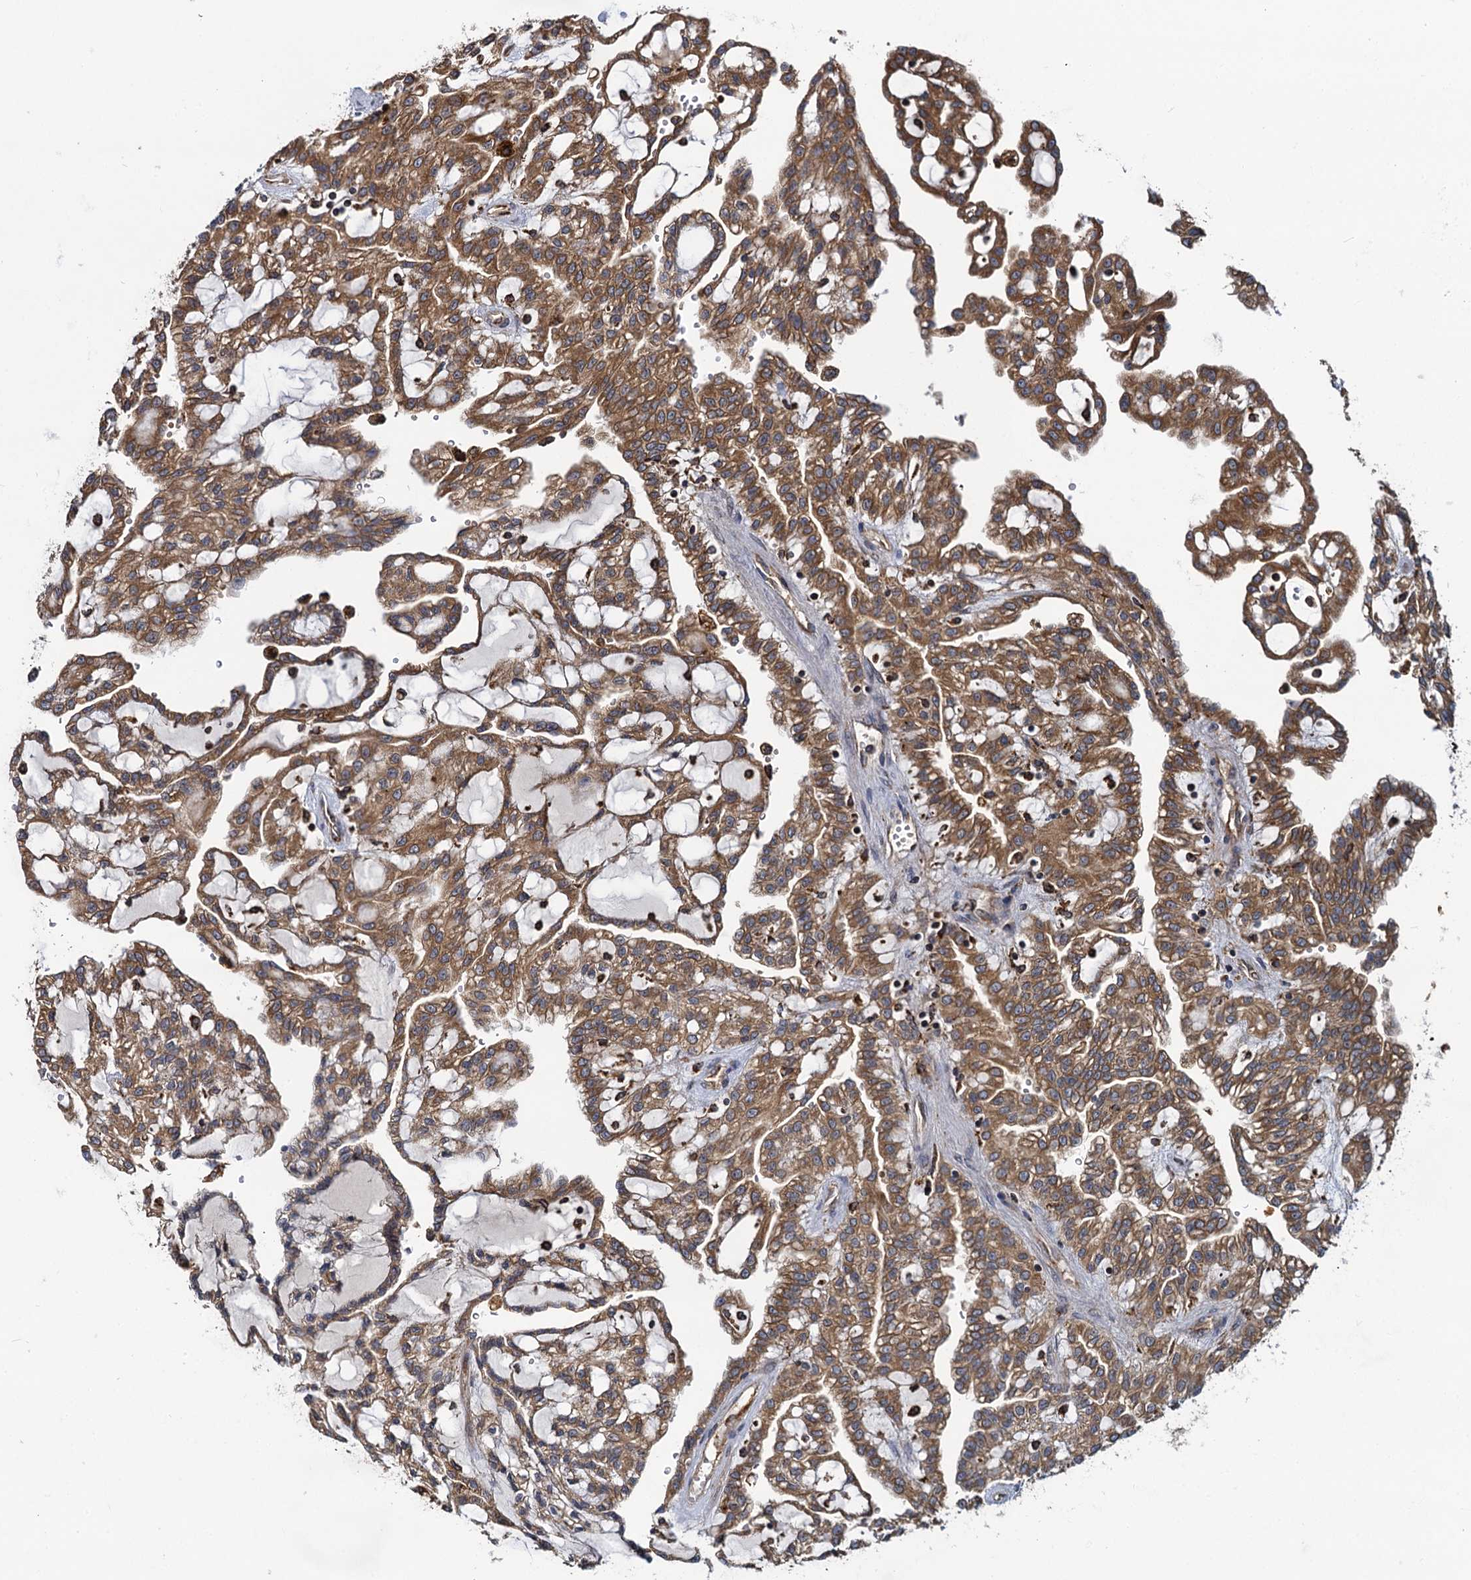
{"staining": {"intensity": "moderate", "quantity": ">75%", "location": "cytoplasmic/membranous"}, "tissue": "renal cancer", "cell_type": "Tumor cells", "image_type": "cancer", "snomed": [{"axis": "morphology", "description": "Adenocarcinoma, NOS"}, {"axis": "topography", "description": "Kidney"}], "caption": "Adenocarcinoma (renal) was stained to show a protein in brown. There is medium levels of moderate cytoplasmic/membranous expression in approximately >75% of tumor cells.", "gene": "UFM1", "patient": {"sex": "male", "age": 63}}